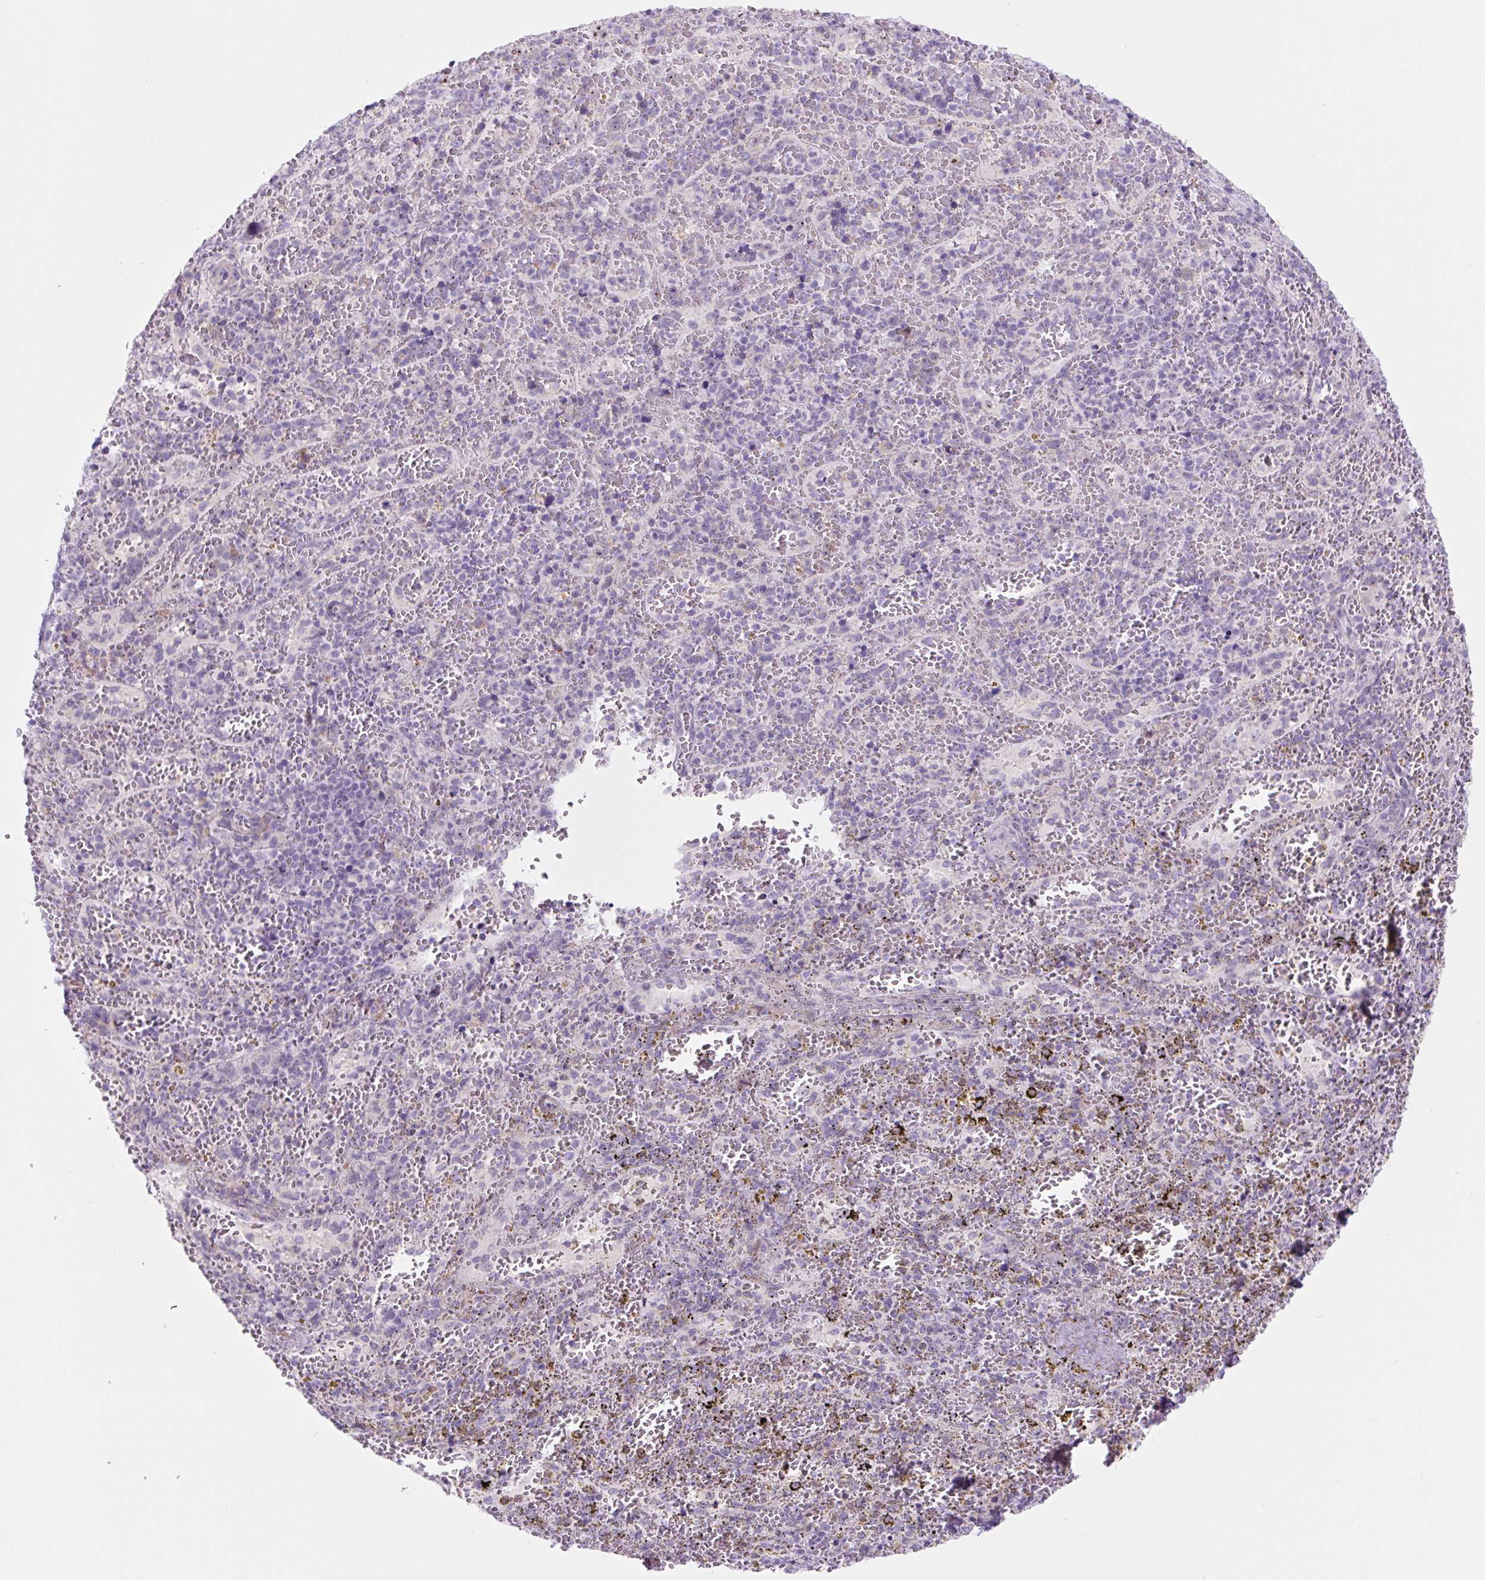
{"staining": {"intensity": "negative", "quantity": "none", "location": "none"}, "tissue": "spleen", "cell_type": "Cells in red pulp", "image_type": "normal", "snomed": [{"axis": "morphology", "description": "Normal tissue, NOS"}, {"axis": "topography", "description": "Spleen"}], "caption": "Cells in red pulp show no significant protein positivity in unremarkable spleen.", "gene": "RRS1", "patient": {"sex": "female", "age": 50}}